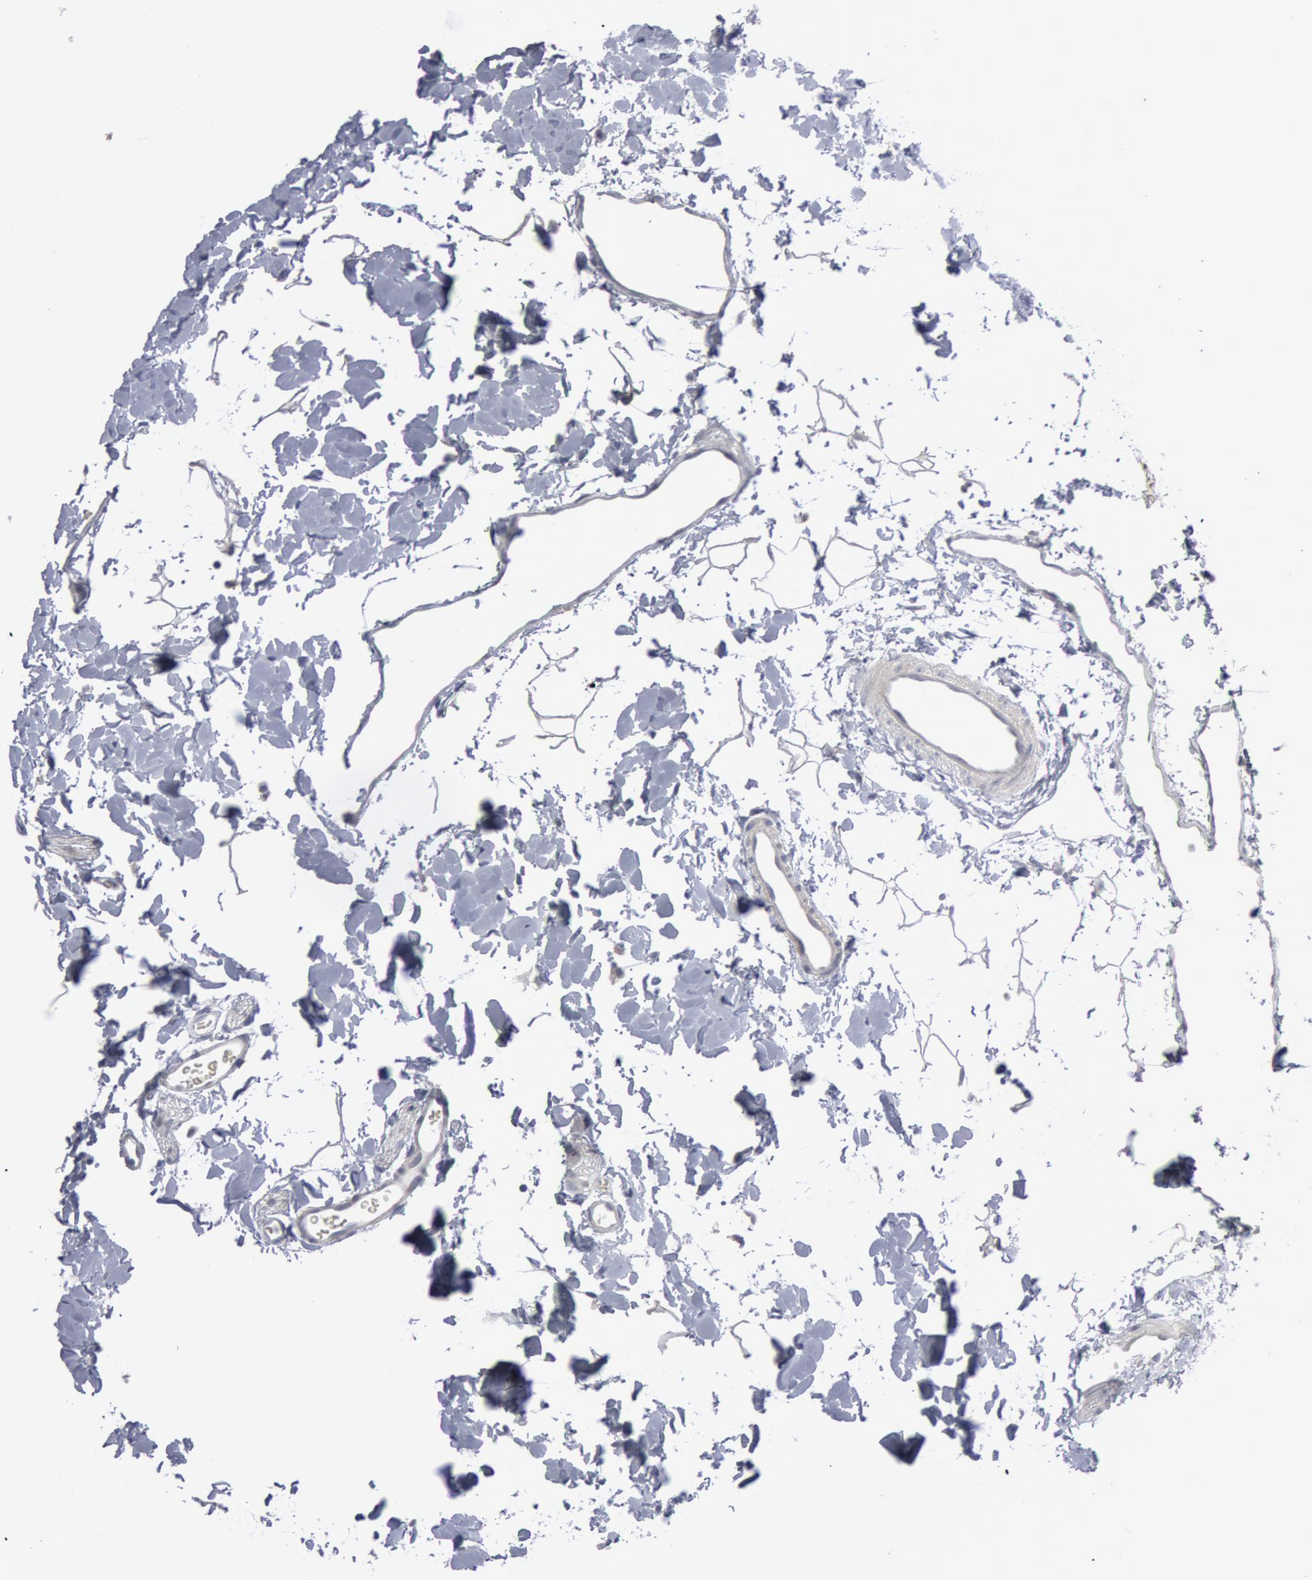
{"staining": {"intensity": "negative", "quantity": "none", "location": "none"}, "tissue": "colon", "cell_type": "Endothelial cells", "image_type": "normal", "snomed": [{"axis": "morphology", "description": "Normal tissue, NOS"}, {"axis": "topography", "description": "Colon"}], "caption": "Immunohistochemistry (IHC) image of benign colon stained for a protein (brown), which displays no positivity in endothelial cells. (Stains: DAB immunohistochemistry (IHC) with hematoxylin counter stain, Microscopy: brightfield microscopy at high magnification).", "gene": "DMC1", "patient": {"sex": "male", "age": 14}}